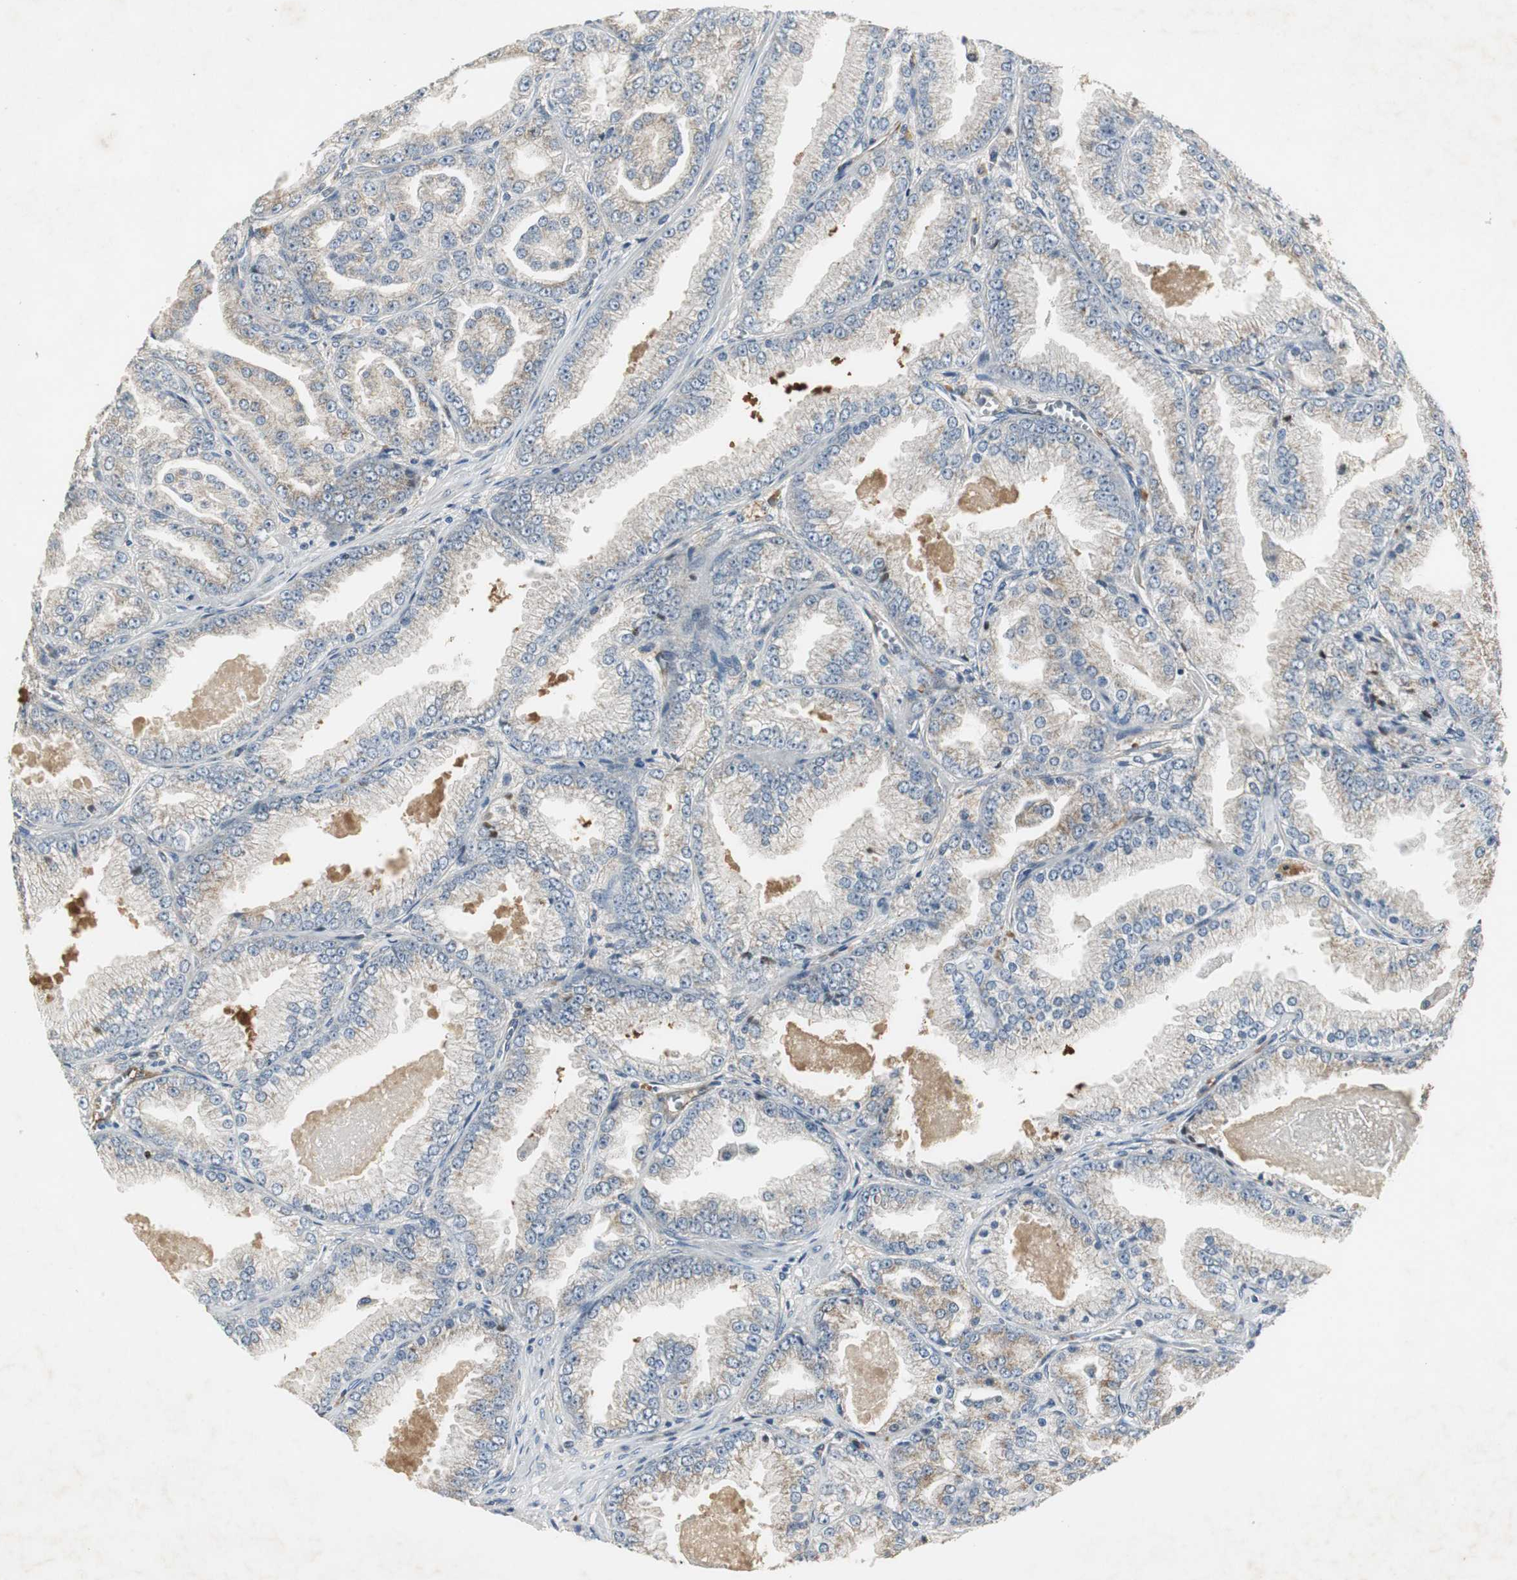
{"staining": {"intensity": "weak", "quantity": "25%-75%", "location": "cytoplasmic/membranous"}, "tissue": "prostate cancer", "cell_type": "Tumor cells", "image_type": "cancer", "snomed": [{"axis": "morphology", "description": "Adenocarcinoma, High grade"}, {"axis": "topography", "description": "Prostate"}], "caption": "There is low levels of weak cytoplasmic/membranous expression in tumor cells of adenocarcinoma (high-grade) (prostate), as demonstrated by immunohistochemical staining (brown color).", "gene": "JTB", "patient": {"sex": "male", "age": 61}}